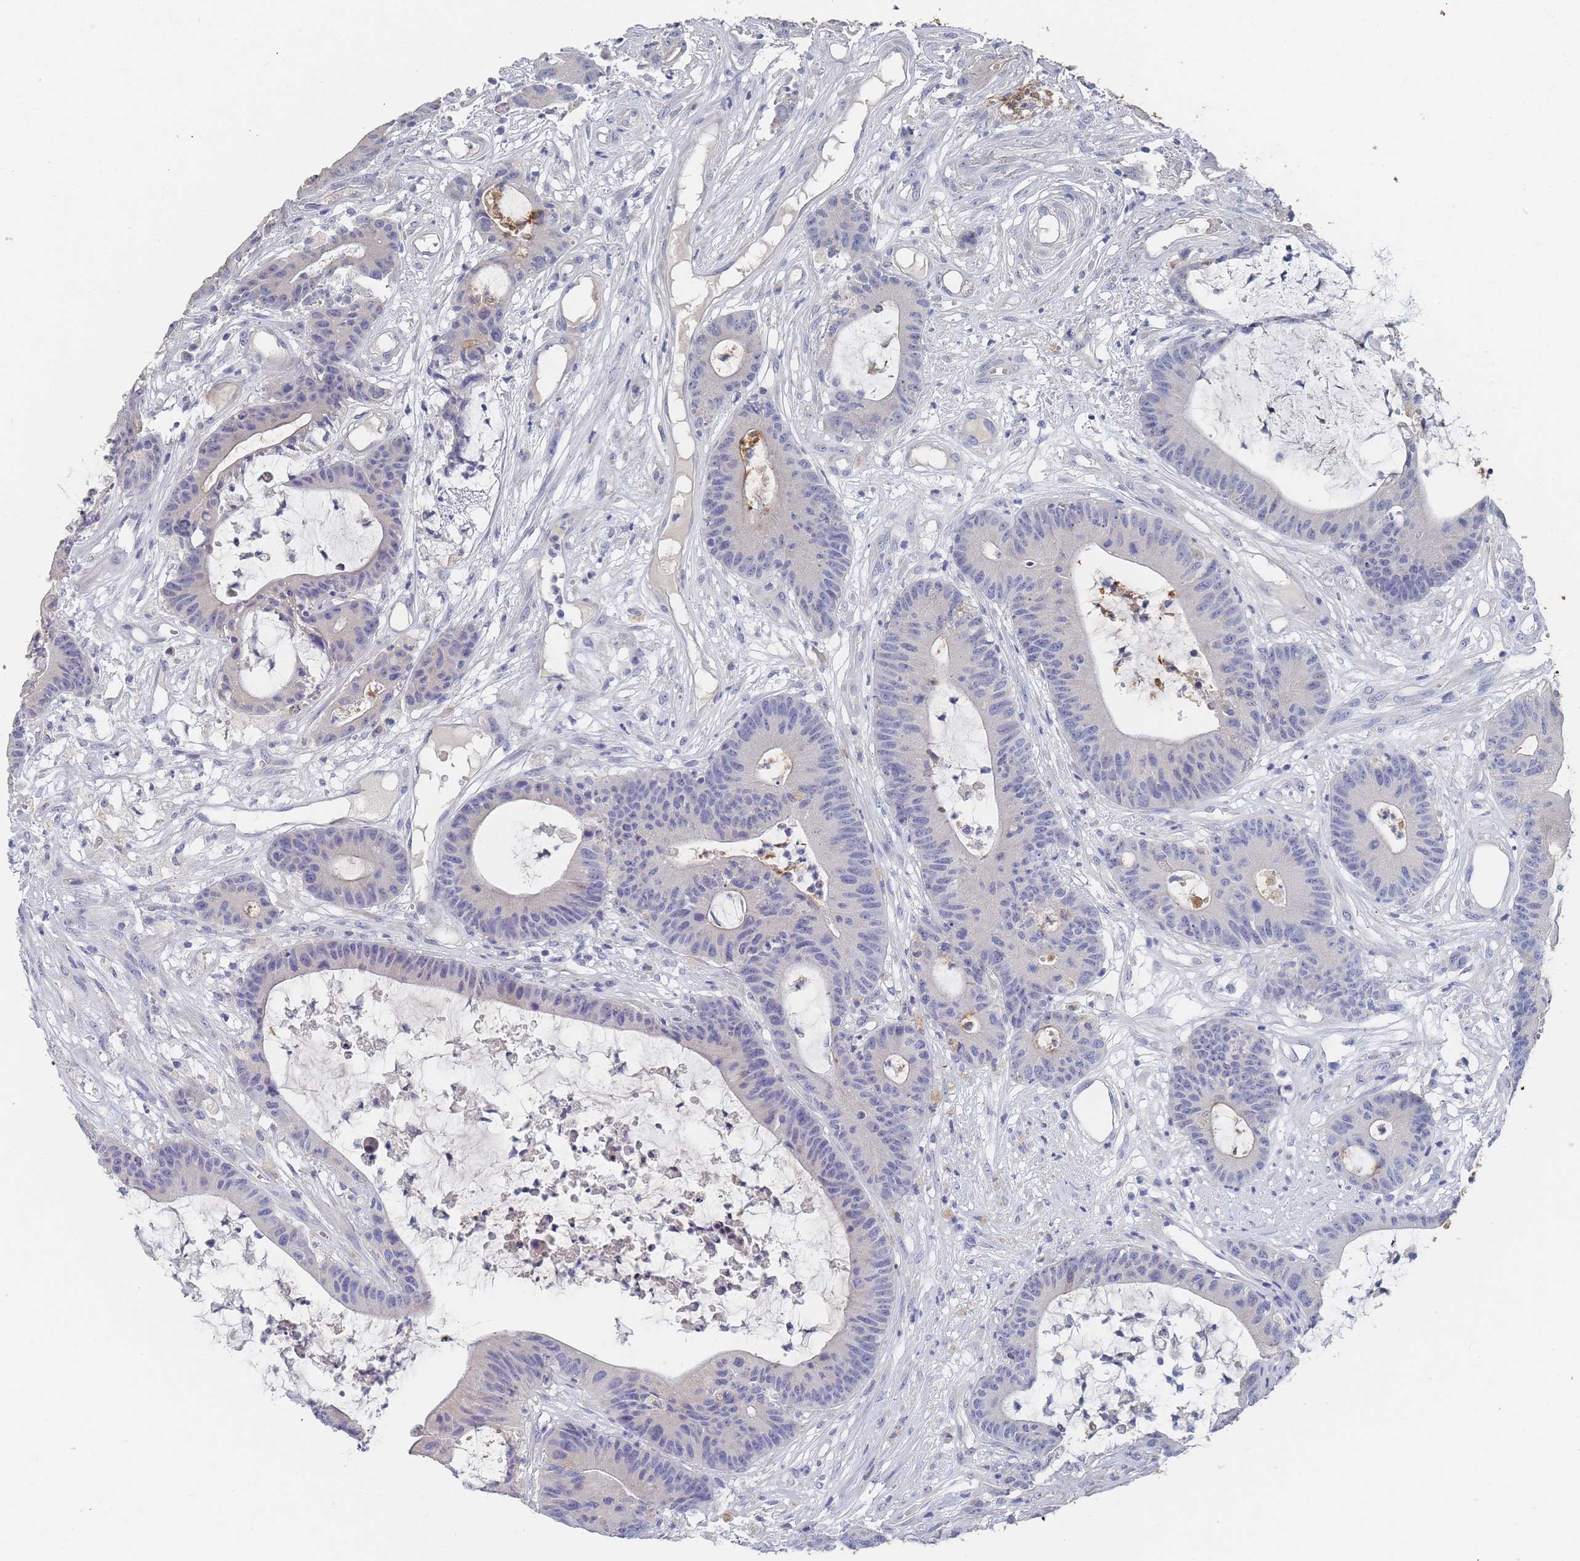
{"staining": {"intensity": "negative", "quantity": "none", "location": "none"}, "tissue": "colorectal cancer", "cell_type": "Tumor cells", "image_type": "cancer", "snomed": [{"axis": "morphology", "description": "Adenocarcinoma, NOS"}, {"axis": "topography", "description": "Colon"}], "caption": "Tumor cells are negative for brown protein staining in adenocarcinoma (colorectal).", "gene": "ACAD11", "patient": {"sex": "female", "age": 84}}